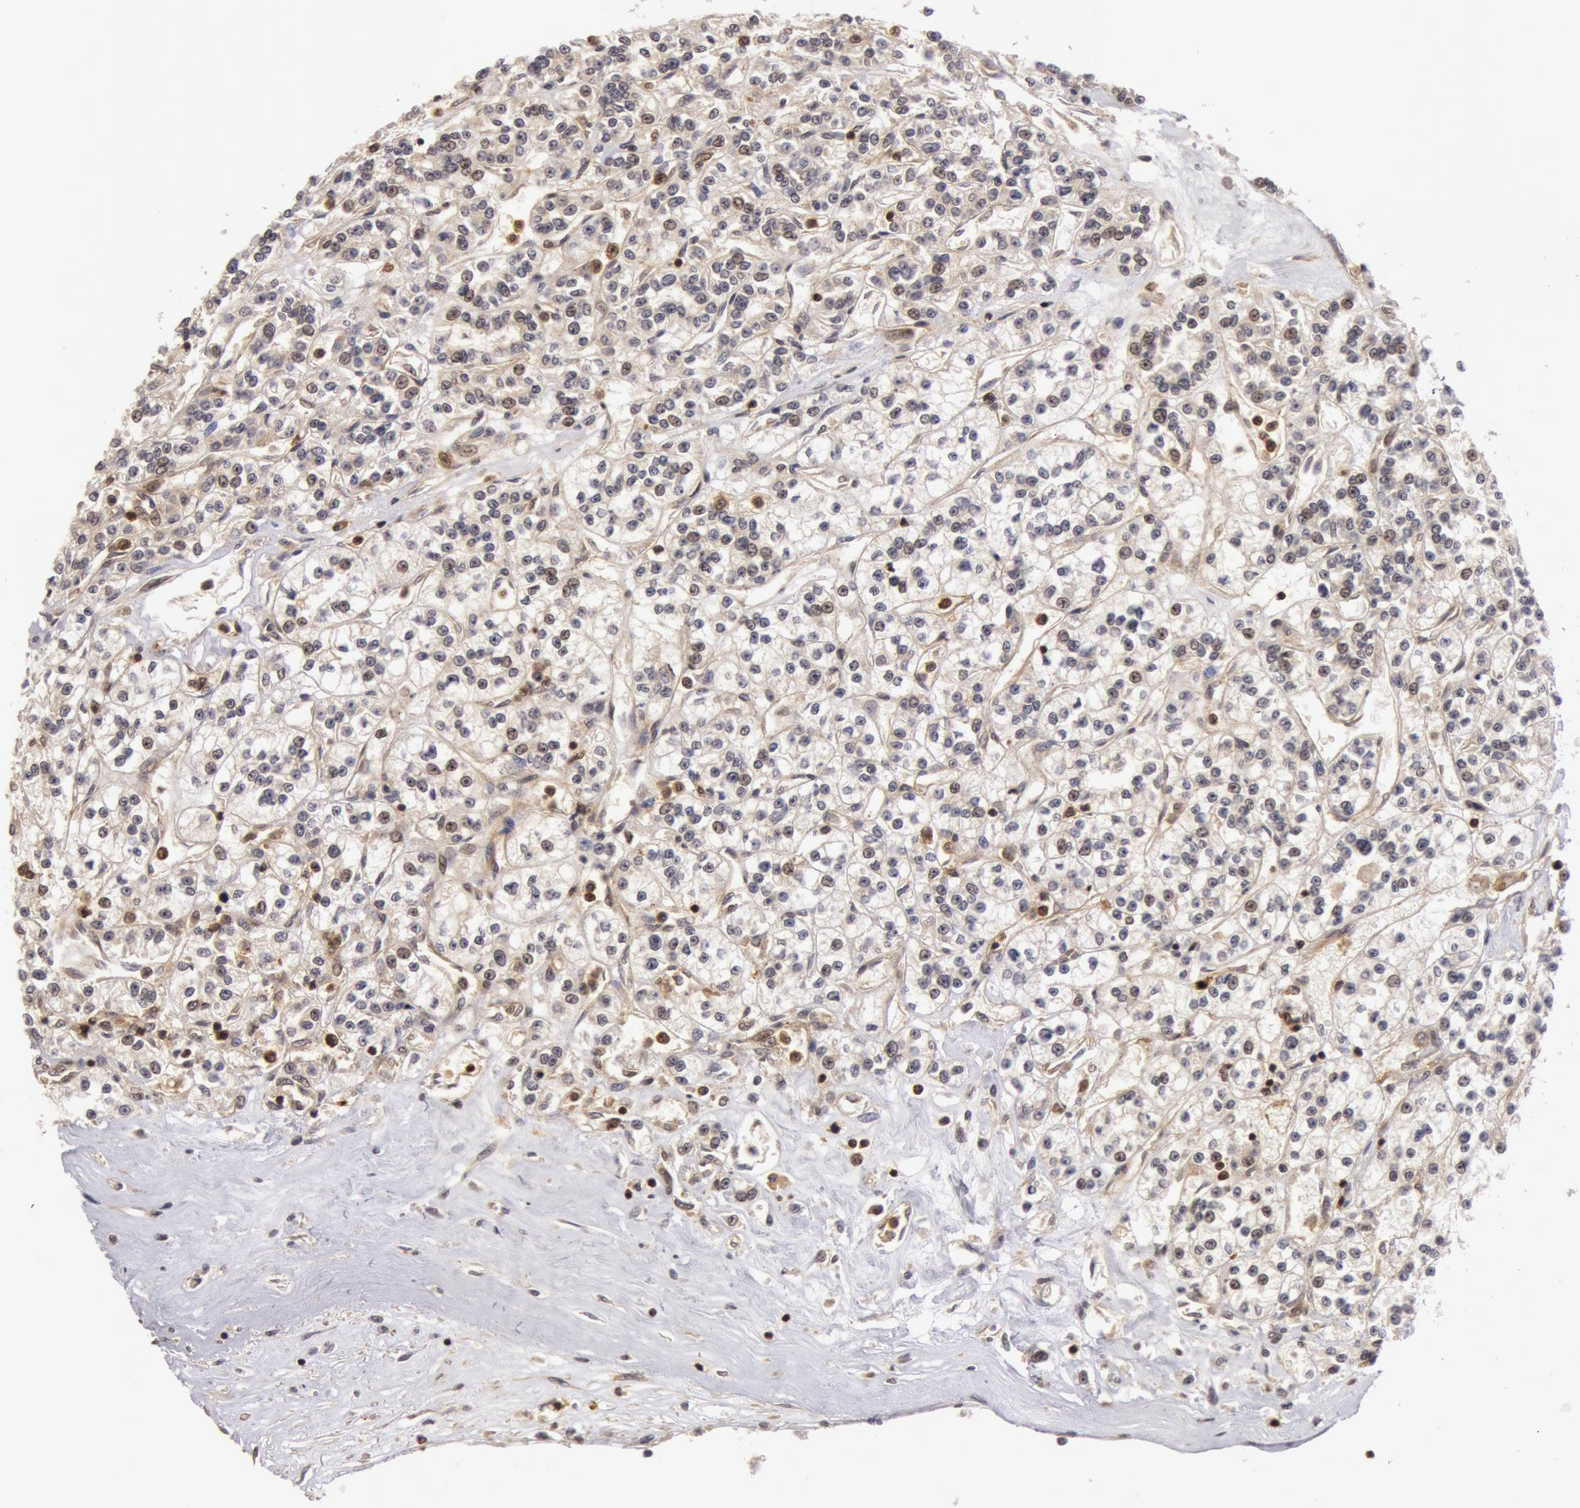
{"staining": {"intensity": "weak", "quantity": "<25%", "location": "nuclear"}, "tissue": "renal cancer", "cell_type": "Tumor cells", "image_type": "cancer", "snomed": [{"axis": "morphology", "description": "Adenocarcinoma, NOS"}, {"axis": "topography", "description": "Kidney"}], "caption": "Tumor cells show no significant positivity in renal cancer (adenocarcinoma).", "gene": "ZNF350", "patient": {"sex": "female", "age": 76}}